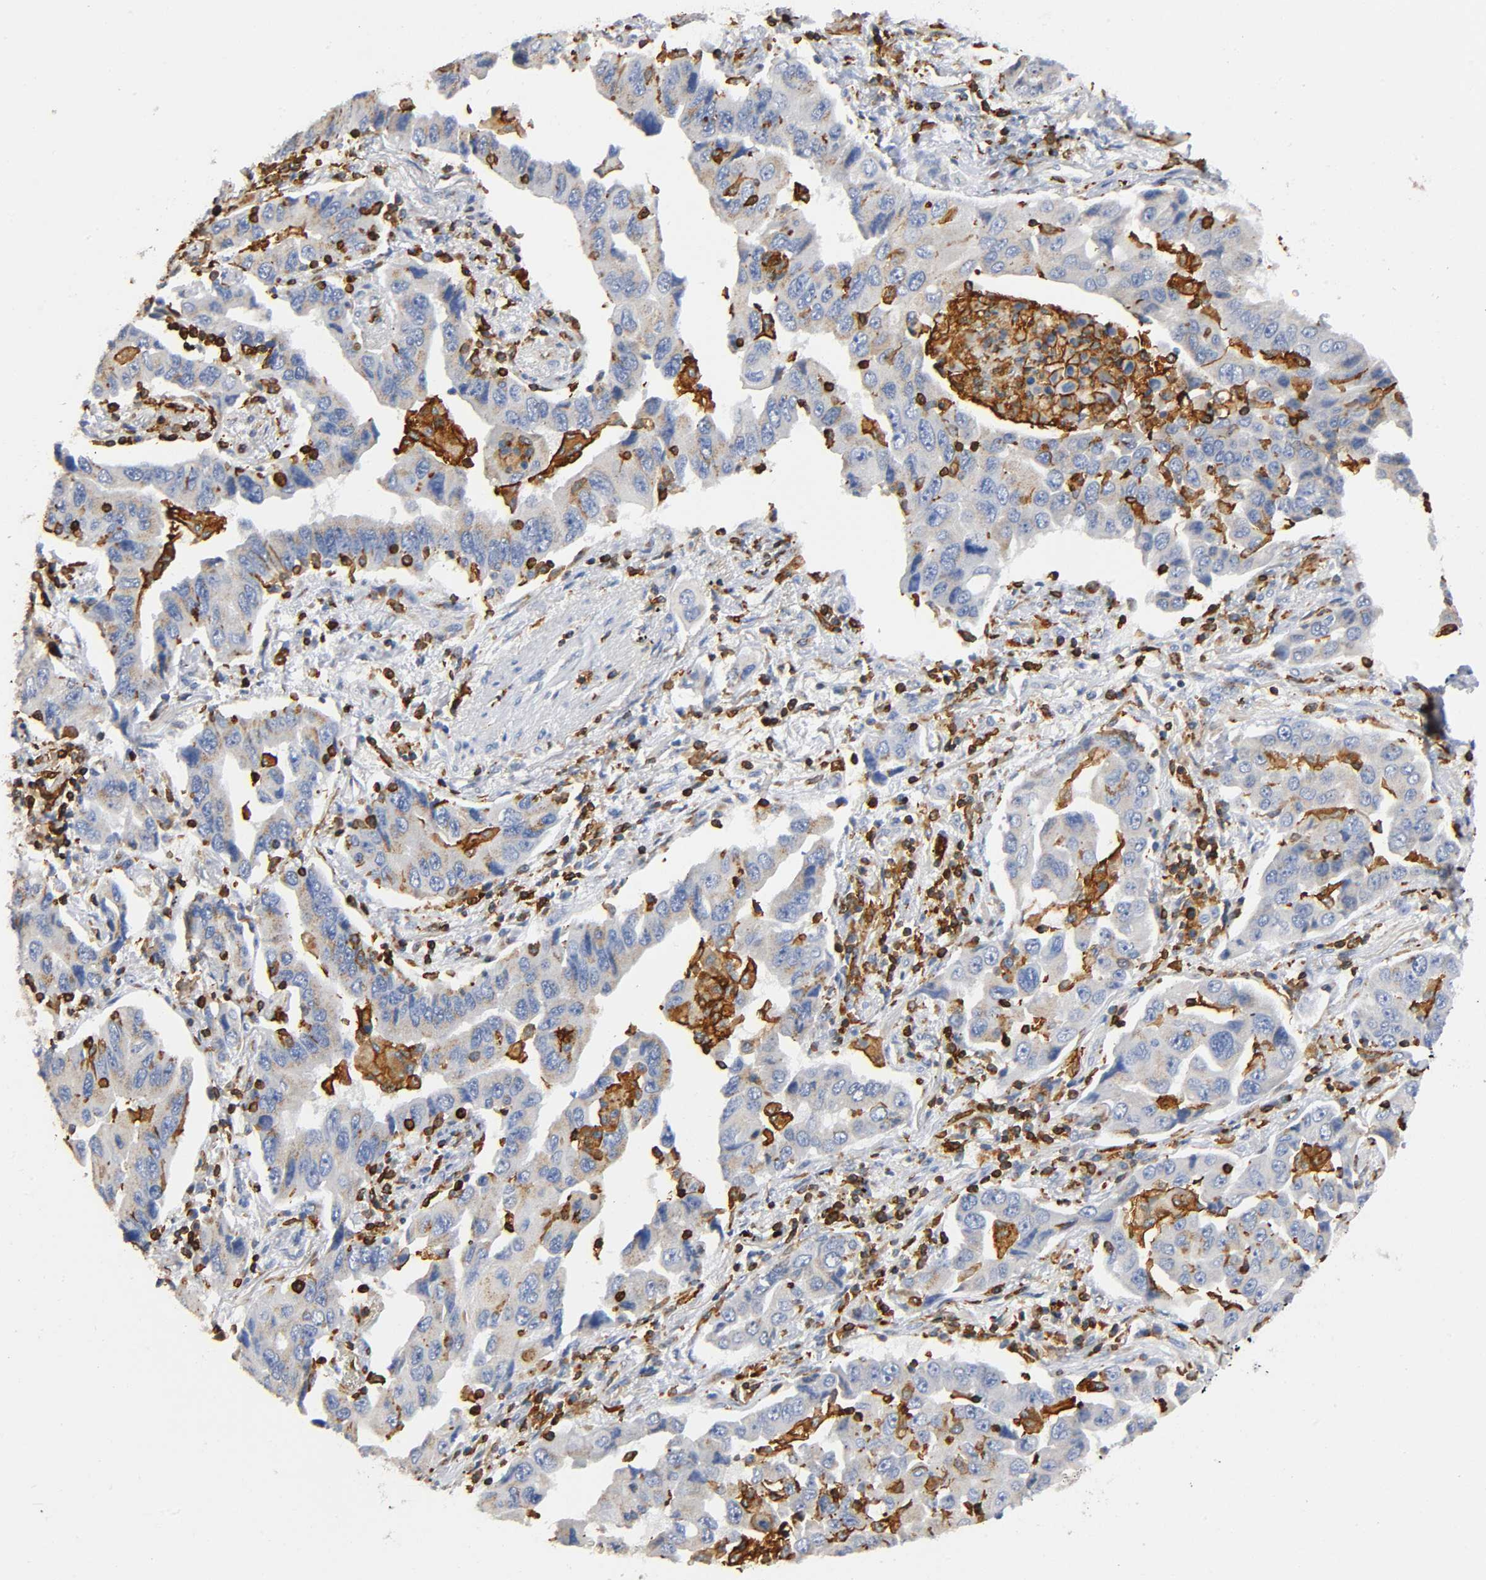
{"staining": {"intensity": "moderate", "quantity": "25%-75%", "location": "cytoplasmic/membranous"}, "tissue": "lung cancer", "cell_type": "Tumor cells", "image_type": "cancer", "snomed": [{"axis": "morphology", "description": "Adenocarcinoma, NOS"}, {"axis": "topography", "description": "Lung"}], "caption": "Lung cancer stained for a protein (brown) displays moderate cytoplasmic/membranous positive expression in approximately 25%-75% of tumor cells.", "gene": "CAPN10", "patient": {"sex": "female", "age": 65}}